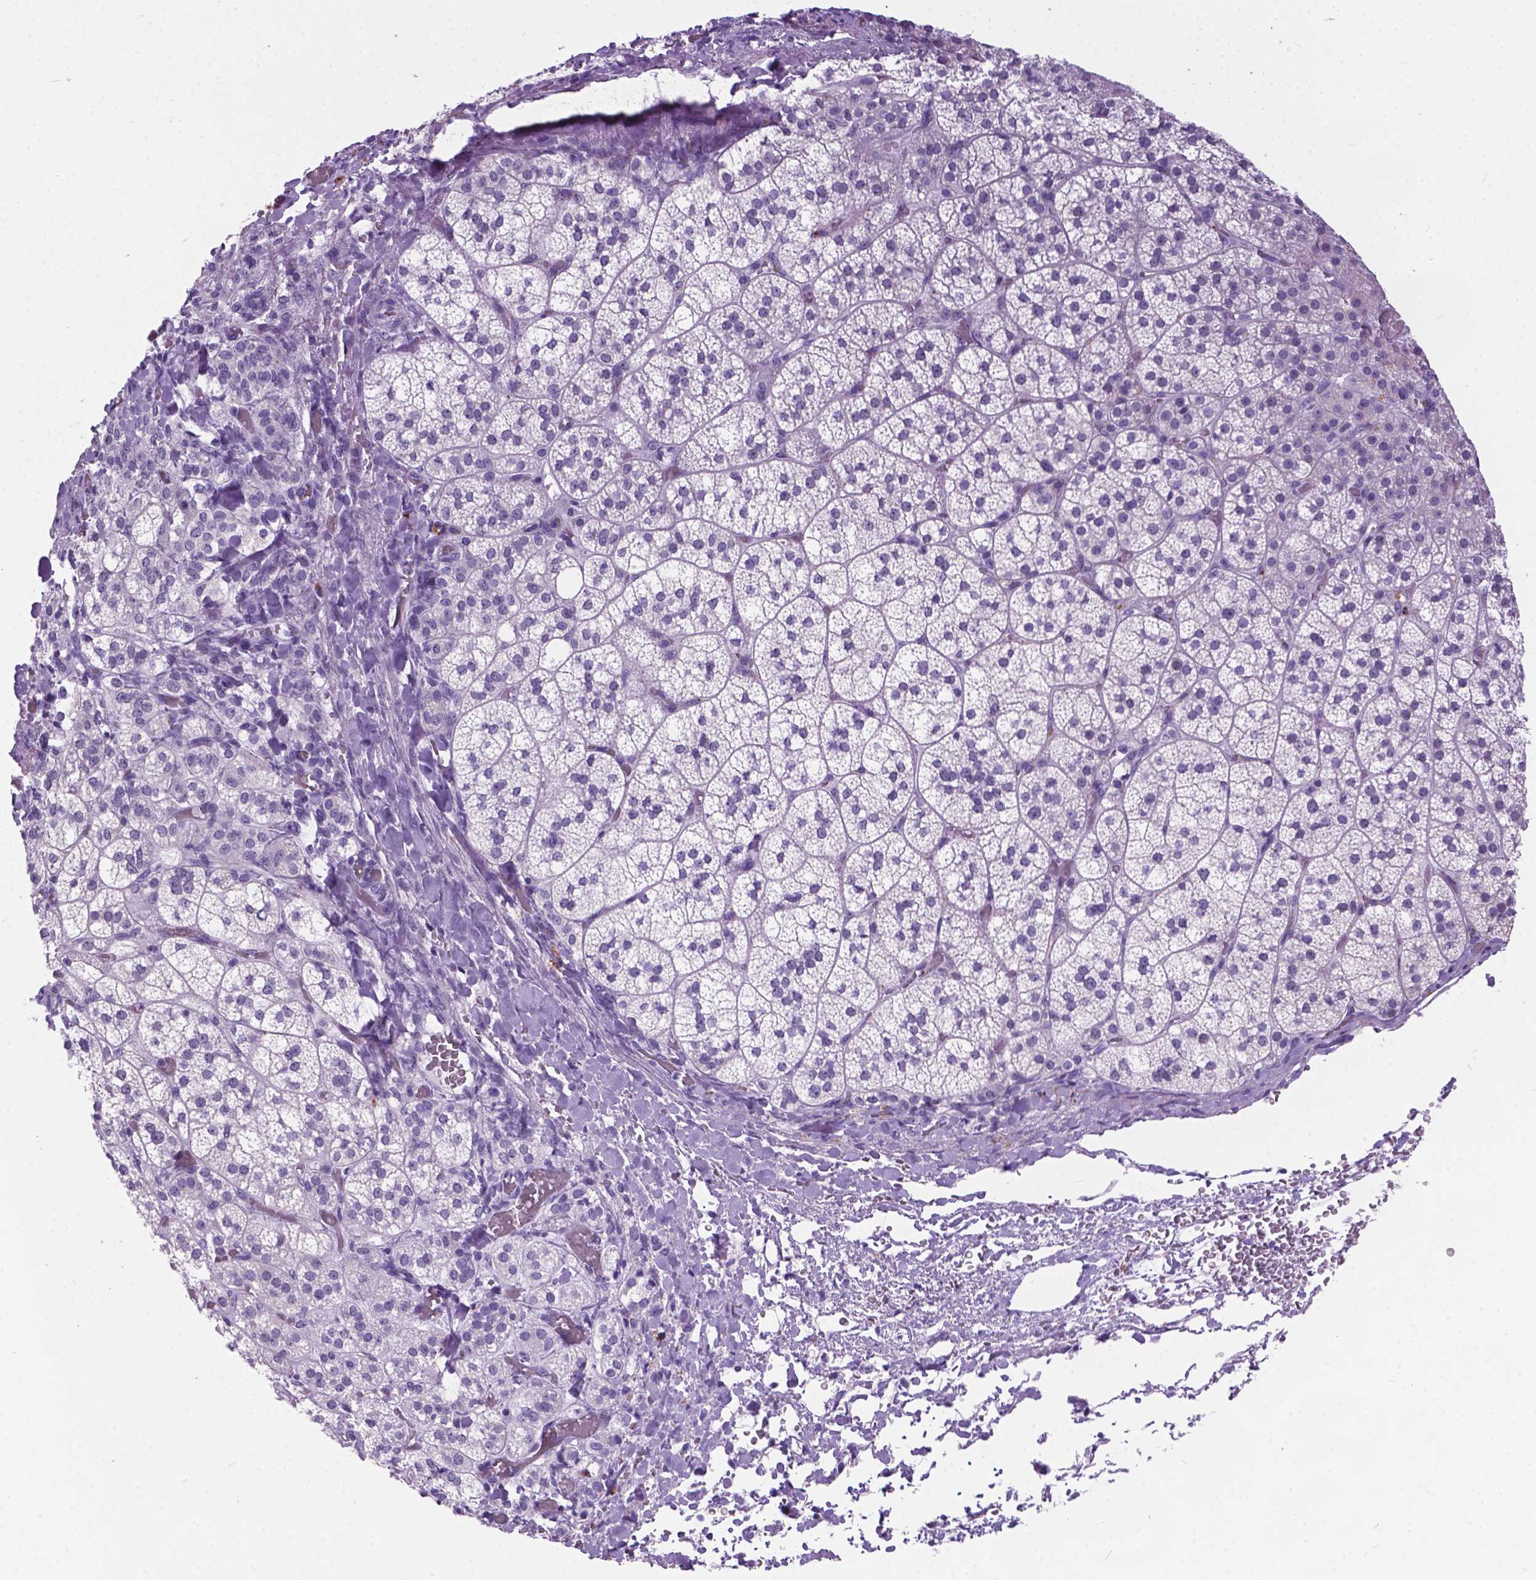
{"staining": {"intensity": "negative", "quantity": "none", "location": "none"}, "tissue": "adrenal gland", "cell_type": "Glandular cells", "image_type": "normal", "snomed": [{"axis": "morphology", "description": "Normal tissue, NOS"}, {"axis": "topography", "description": "Adrenal gland"}], "caption": "Immunohistochemical staining of benign human adrenal gland demonstrates no significant positivity in glandular cells. (DAB IHC with hematoxylin counter stain).", "gene": "ARMS2", "patient": {"sex": "female", "age": 60}}